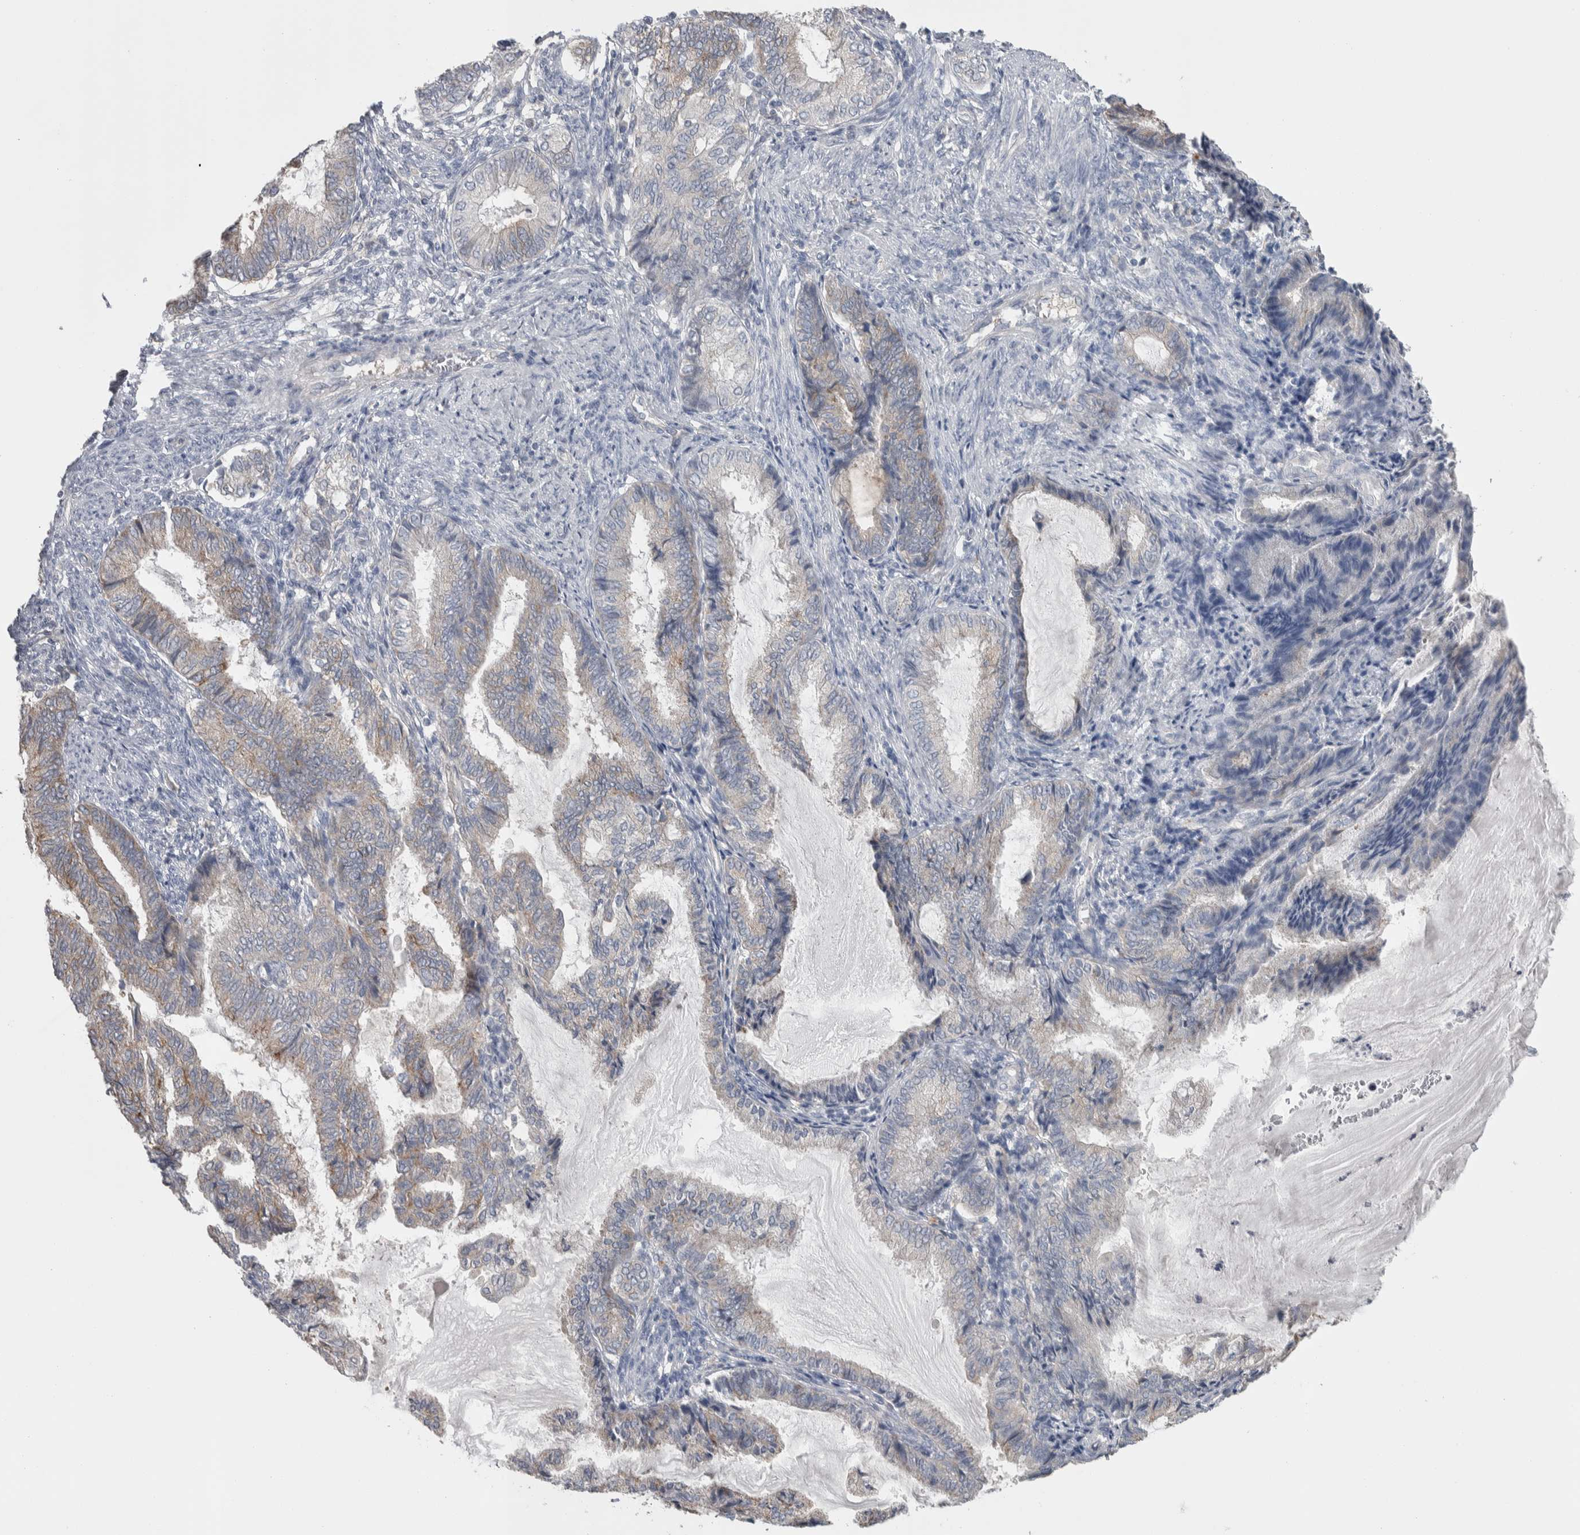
{"staining": {"intensity": "weak", "quantity": "<25%", "location": "cytoplasmic/membranous"}, "tissue": "endometrial cancer", "cell_type": "Tumor cells", "image_type": "cancer", "snomed": [{"axis": "morphology", "description": "Adenocarcinoma, NOS"}, {"axis": "topography", "description": "Endometrium"}], "caption": "Immunohistochemistry photomicrograph of neoplastic tissue: human endometrial adenocarcinoma stained with DAB (3,3'-diaminobenzidine) reveals no significant protein staining in tumor cells. (Immunohistochemistry (ihc), brightfield microscopy, high magnification).", "gene": "GPHN", "patient": {"sex": "female", "age": 86}}